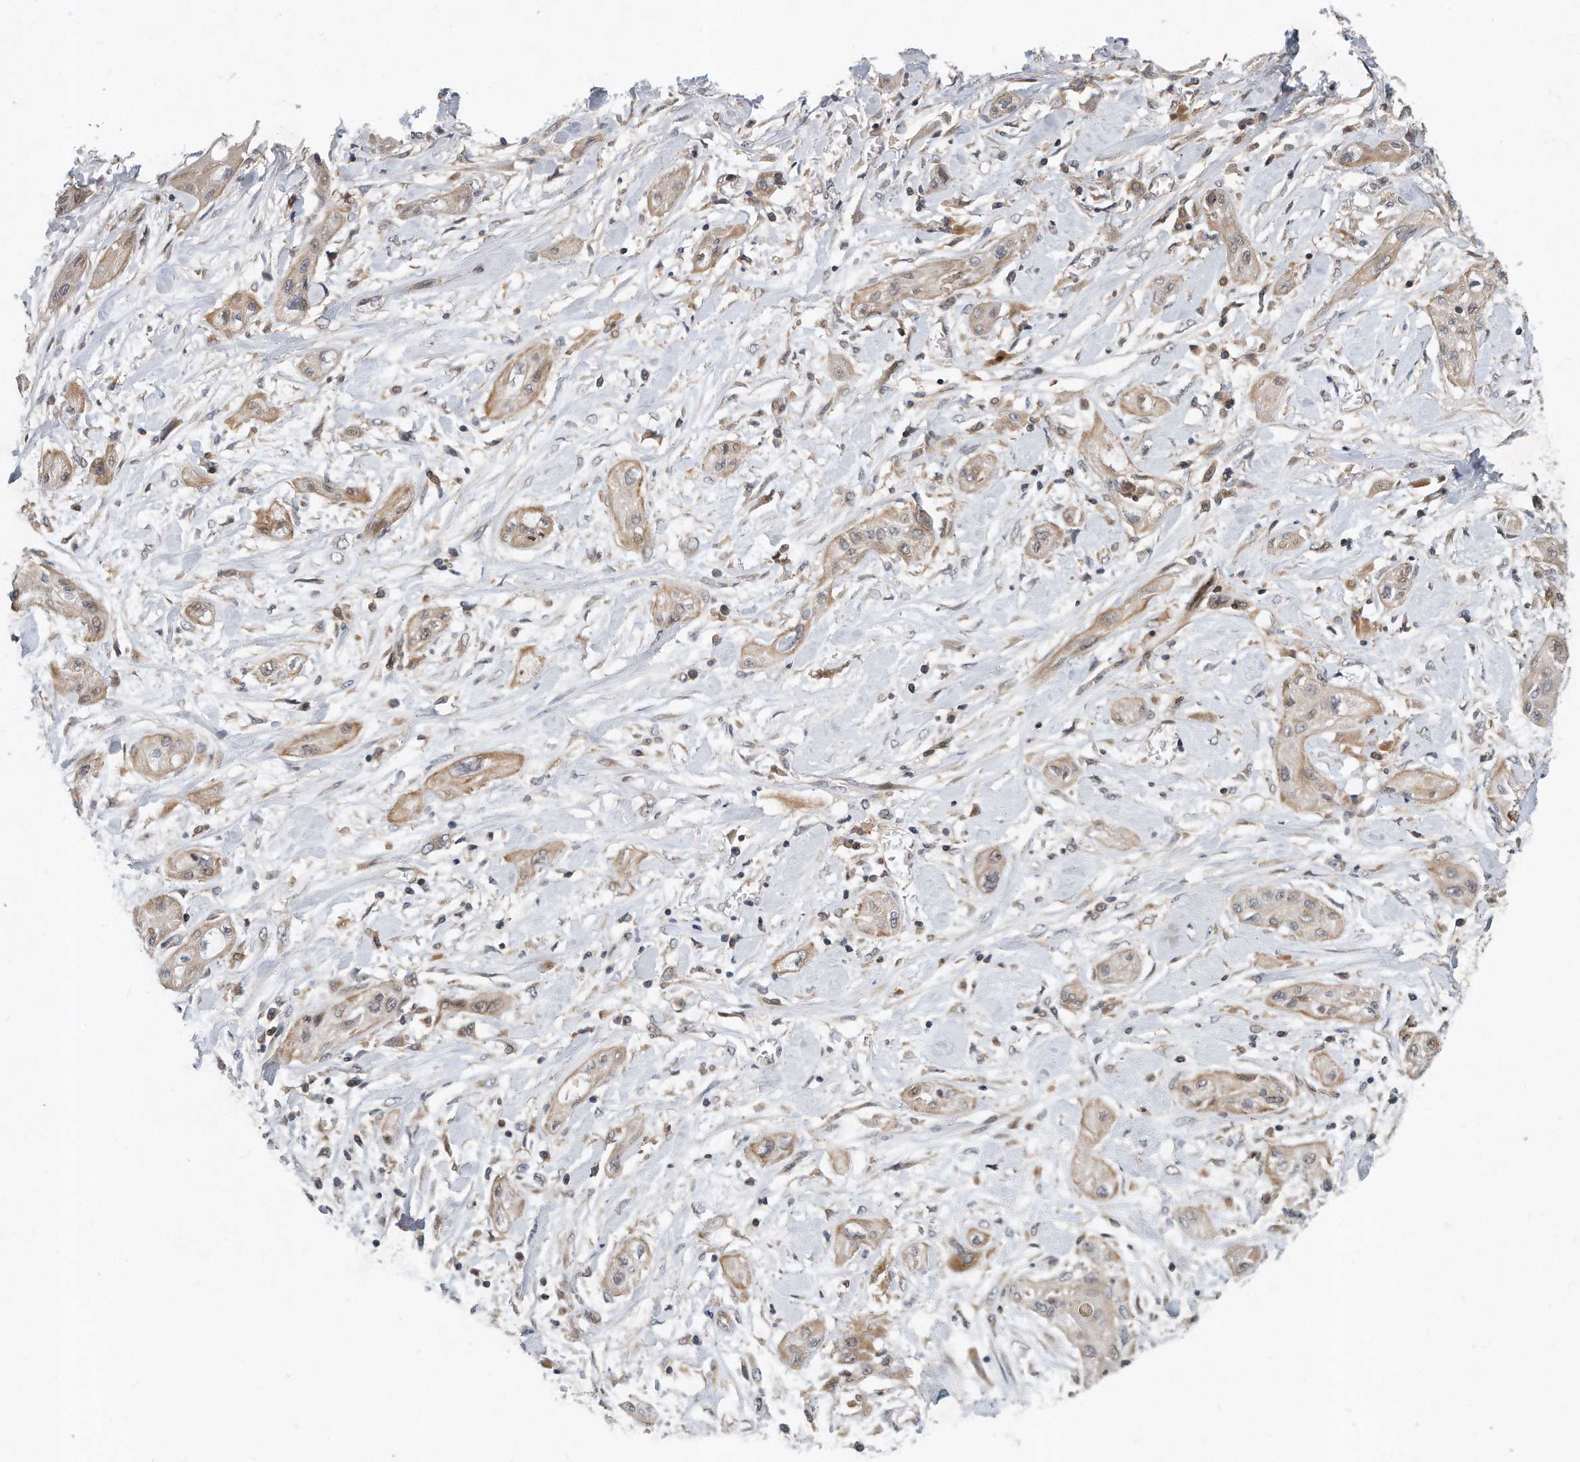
{"staining": {"intensity": "weak", "quantity": ">75%", "location": "cytoplasmic/membranous"}, "tissue": "lung cancer", "cell_type": "Tumor cells", "image_type": "cancer", "snomed": [{"axis": "morphology", "description": "Squamous cell carcinoma, NOS"}, {"axis": "topography", "description": "Lung"}], "caption": "This image reveals squamous cell carcinoma (lung) stained with immunohistochemistry (IHC) to label a protein in brown. The cytoplasmic/membranous of tumor cells show weak positivity for the protein. Nuclei are counter-stained blue.", "gene": "PCDH8", "patient": {"sex": "female", "age": 47}}